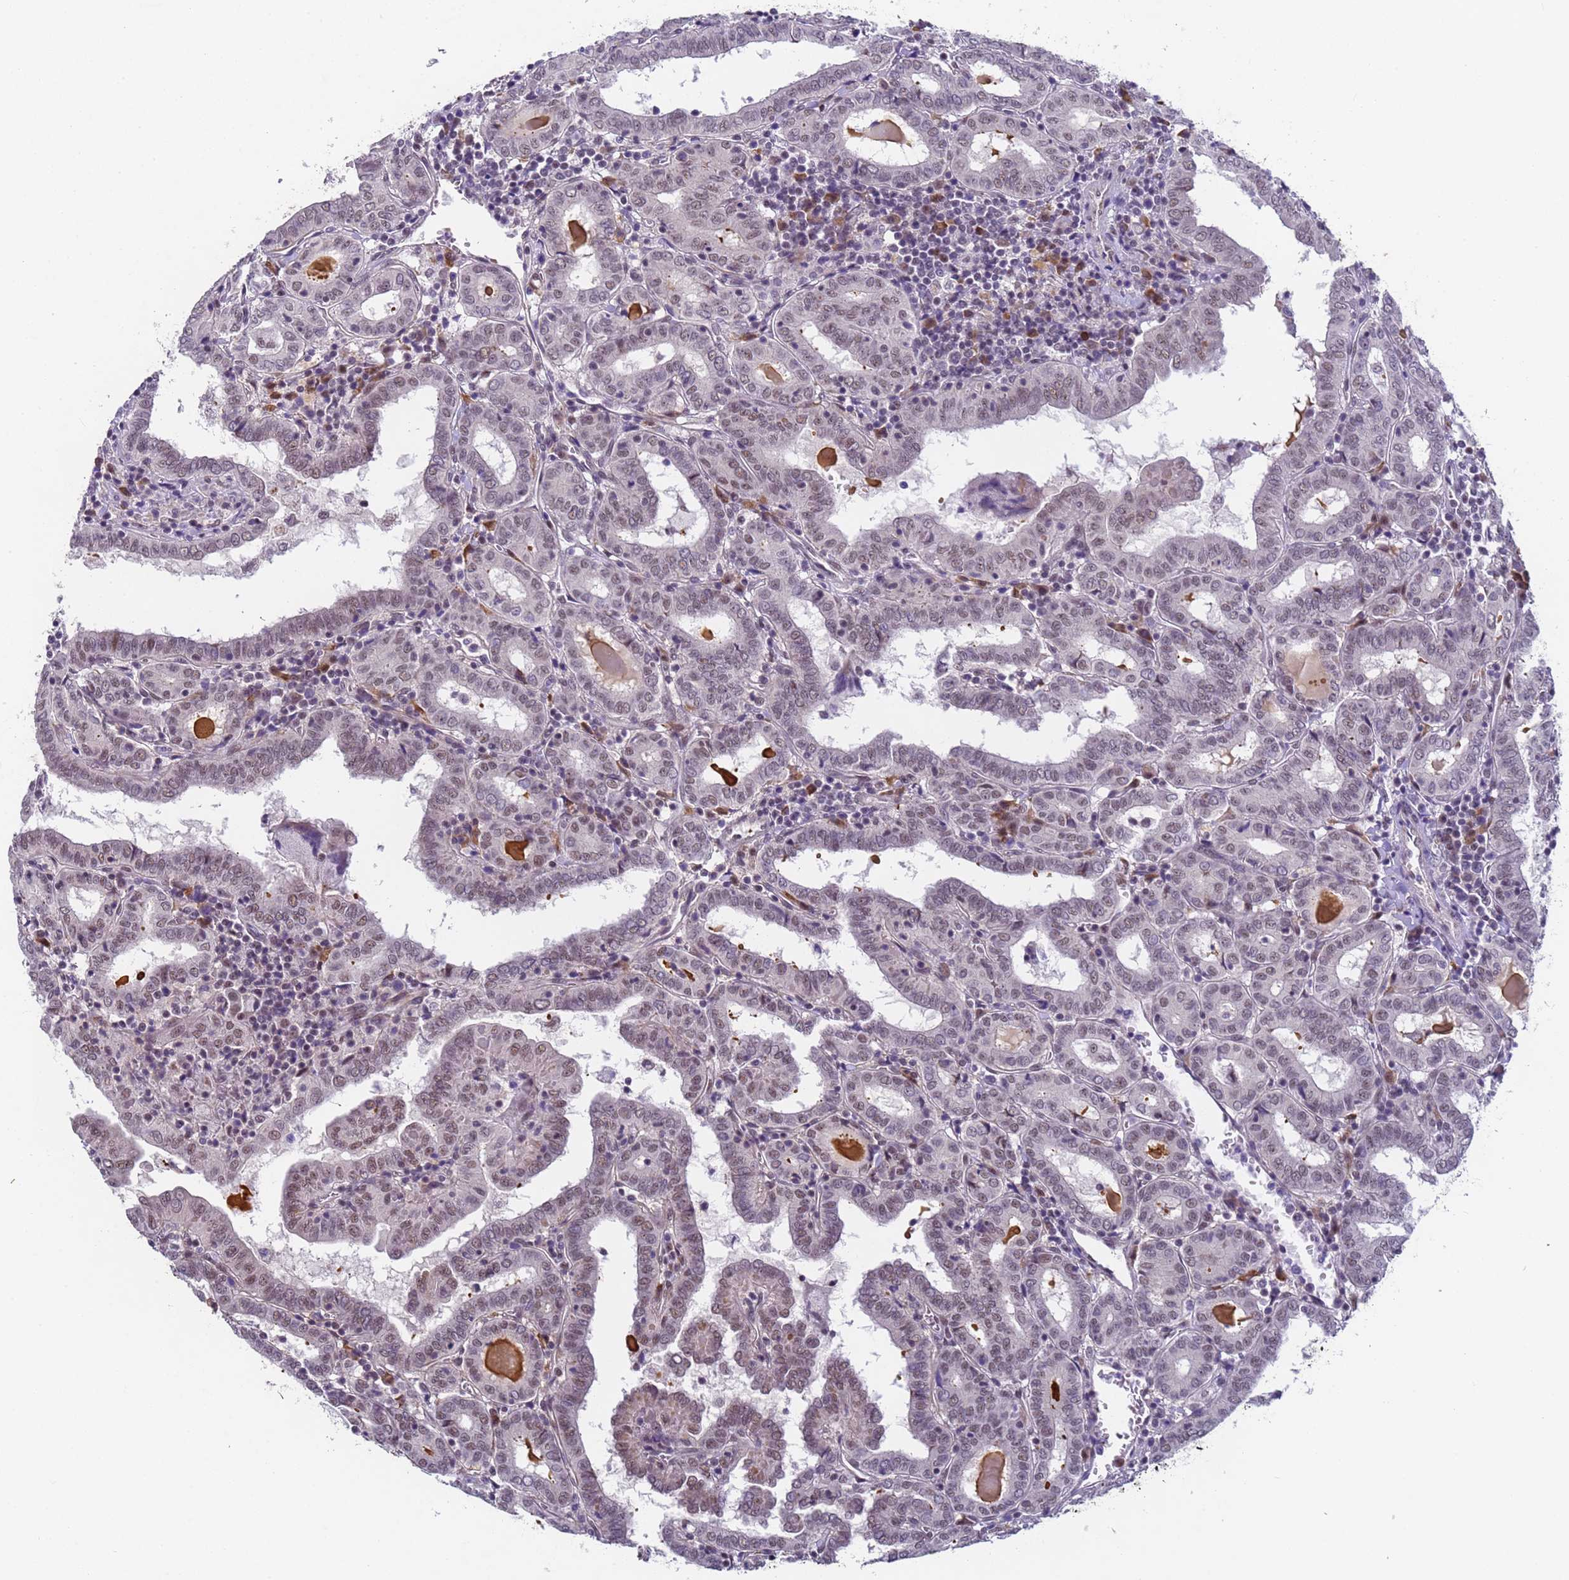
{"staining": {"intensity": "weak", "quantity": "25%-75%", "location": "nuclear"}, "tissue": "thyroid cancer", "cell_type": "Tumor cells", "image_type": "cancer", "snomed": [{"axis": "morphology", "description": "Papillary adenocarcinoma, NOS"}, {"axis": "topography", "description": "Thyroid gland"}], "caption": "Immunohistochemistry histopathology image of neoplastic tissue: human papillary adenocarcinoma (thyroid) stained using immunohistochemistry shows low levels of weak protein expression localized specifically in the nuclear of tumor cells, appearing as a nuclear brown color.", "gene": "FNBP4", "patient": {"sex": "female", "age": 72}}